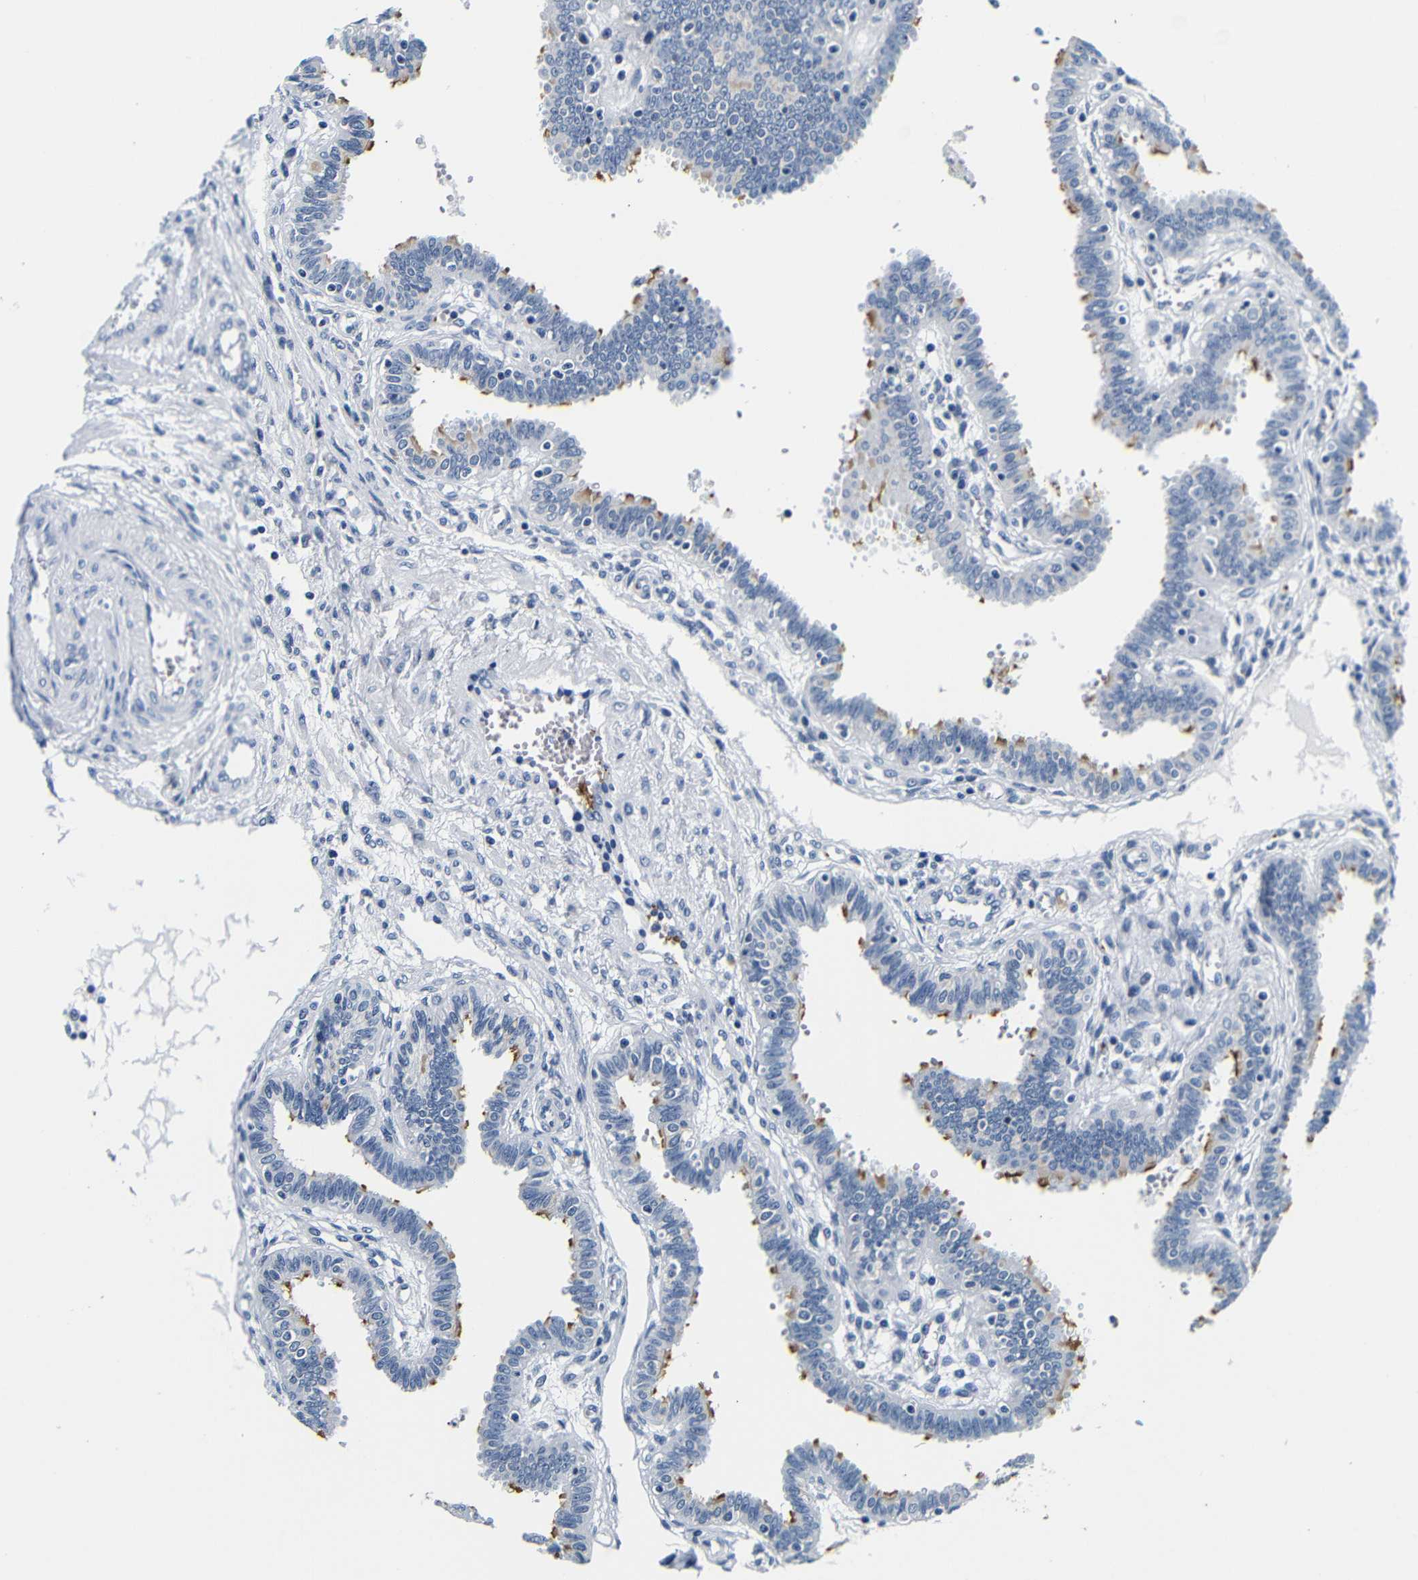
{"staining": {"intensity": "moderate", "quantity": "<25%", "location": "cytoplasmic/membranous"}, "tissue": "fallopian tube", "cell_type": "Glandular cells", "image_type": "normal", "snomed": [{"axis": "morphology", "description": "Normal tissue, NOS"}, {"axis": "topography", "description": "Fallopian tube"}], "caption": "Immunohistochemical staining of normal human fallopian tube reveals moderate cytoplasmic/membranous protein staining in approximately <25% of glandular cells. (brown staining indicates protein expression, while blue staining denotes nuclei).", "gene": "GP1BA", "patient": {"sex": "female", "age": 32}}